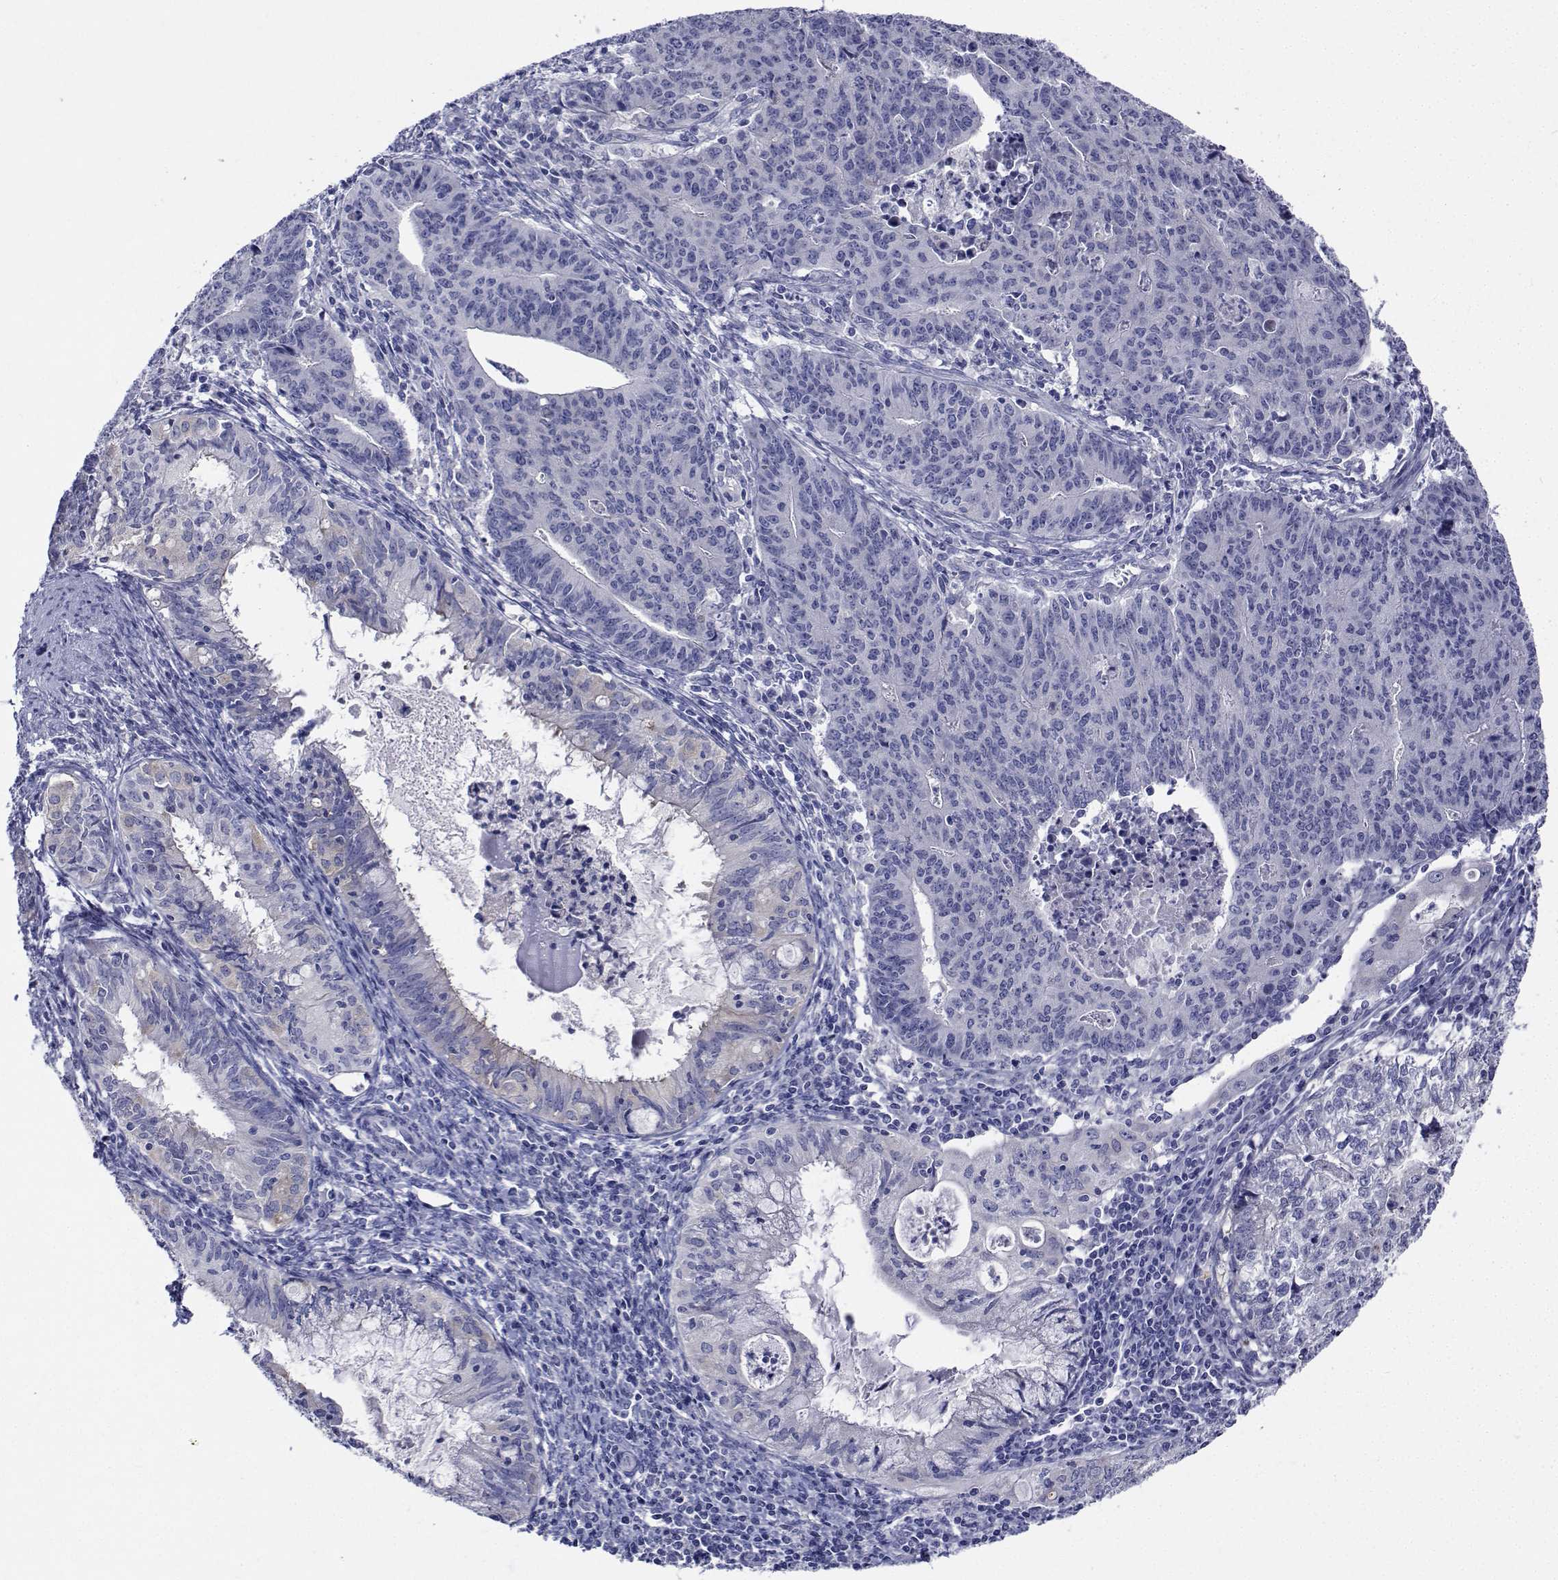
{"staining": {"intensity": "negative", "quantity": "none", "location": "none"}, "tissue": "endometrial cancer", "cell_type": "Tumor cells", "image_type": "cancer", "snomed": [{"axis": "morphology", "description": "Adenocarcinoma, NOS"}, {"axis": "topography", "description": "Endometrium"}], "caption": "A histopathology image of endometrial cancer stained for a protein exhibits no brown staining in tumor cells.", "gene": "CDHR3", "patient": {"sex": "female", "age": 59}}